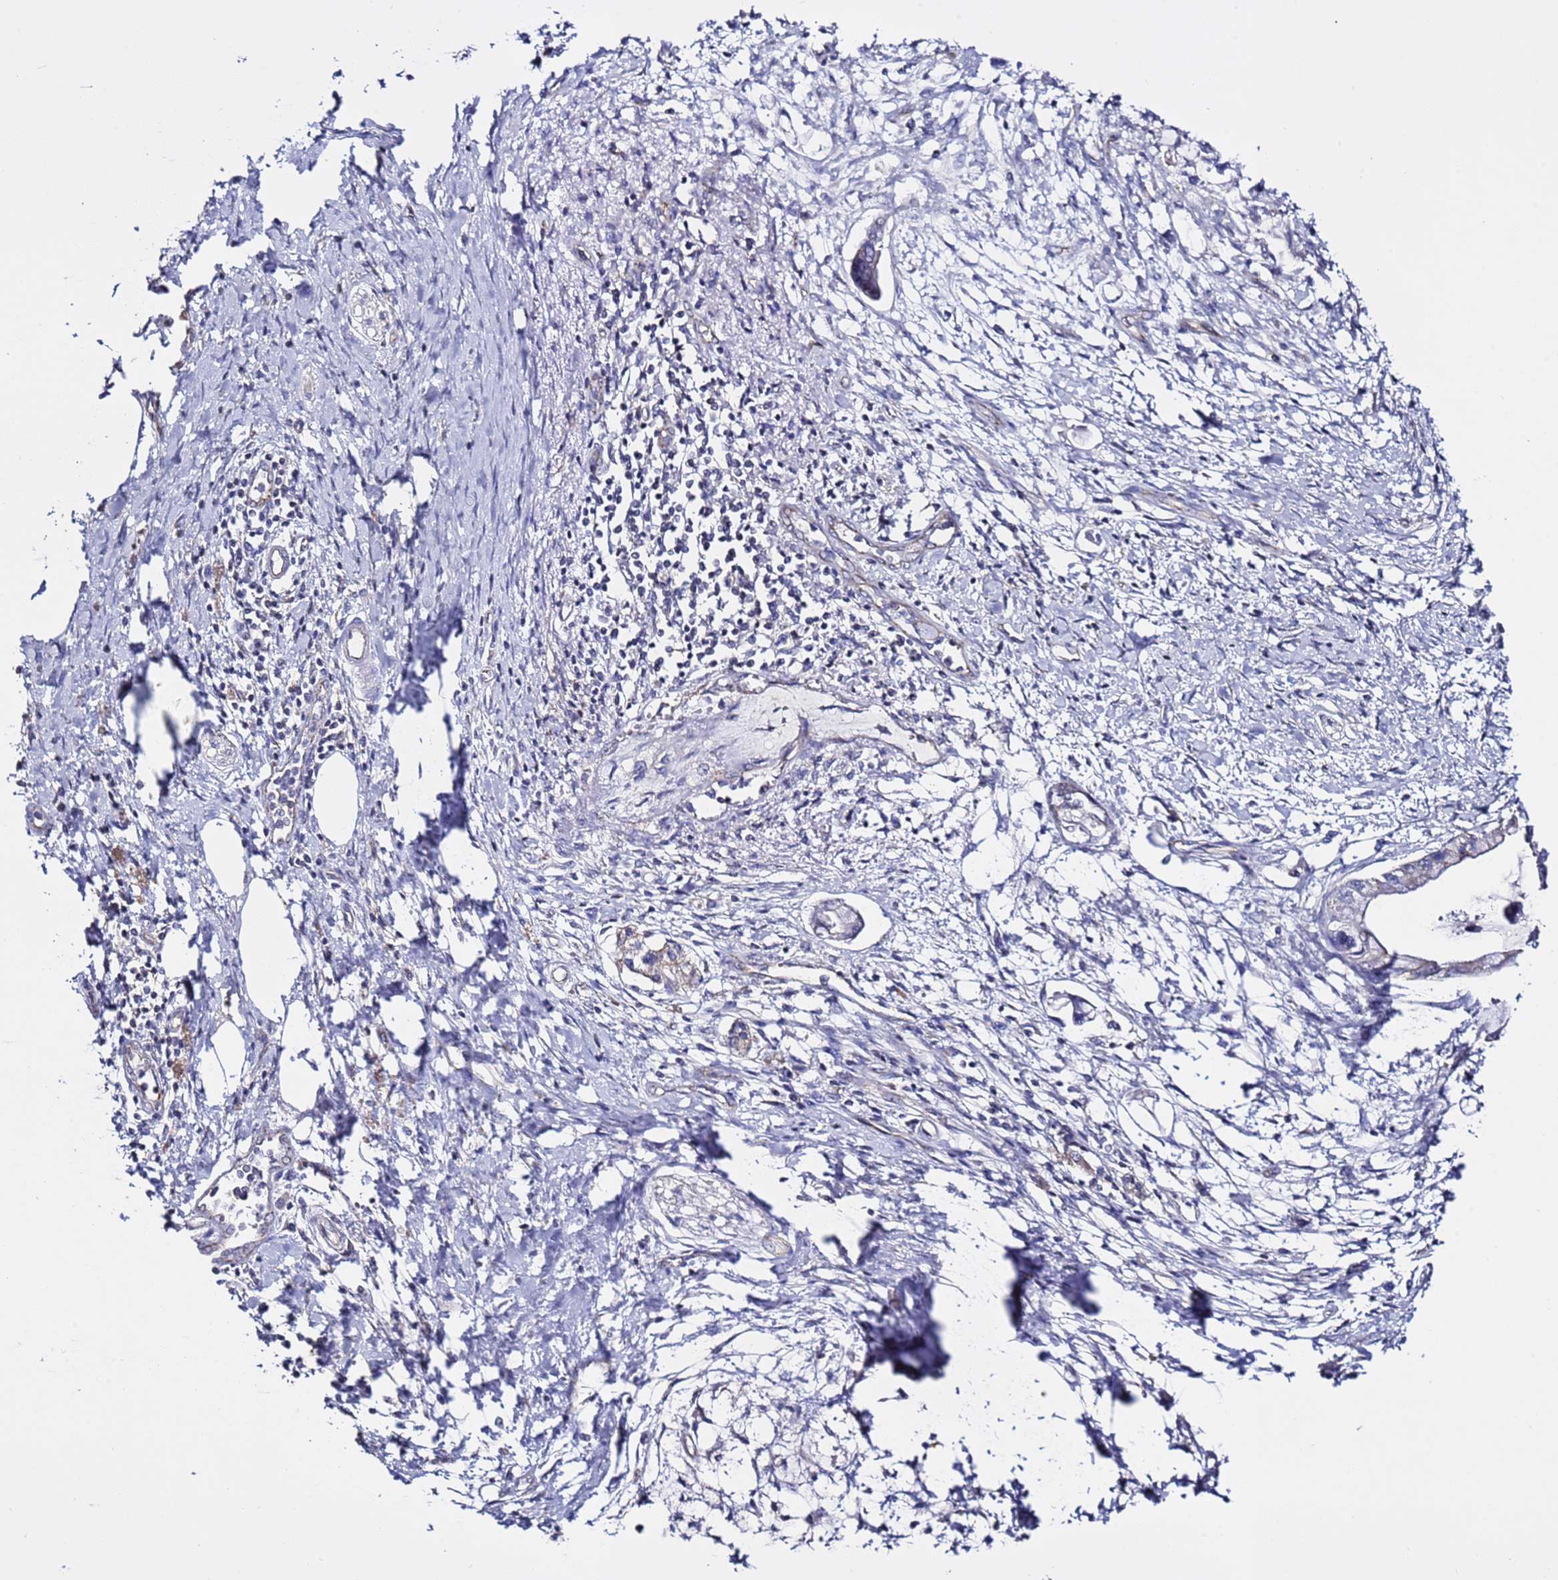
{"staining": {"intensity": "negative", "quantity": "none", "location": "none"}, "tissue": "pancreatic cancer", "cell_type": "Tumor cells", "image_type": "cancer", "snomed": [{"axis": "morphology", "description": "Adenocarcinoma, NOS"}, {"axis": "topography", "description": "Pancreas"}], "caption": "A photomicrograph of adenocarcinoma (pancreatic) stained for a protein exhibits no brown staining in tumor cells.", "gene": "TENM3", "patient": {"sex": "male", "age": 48}}